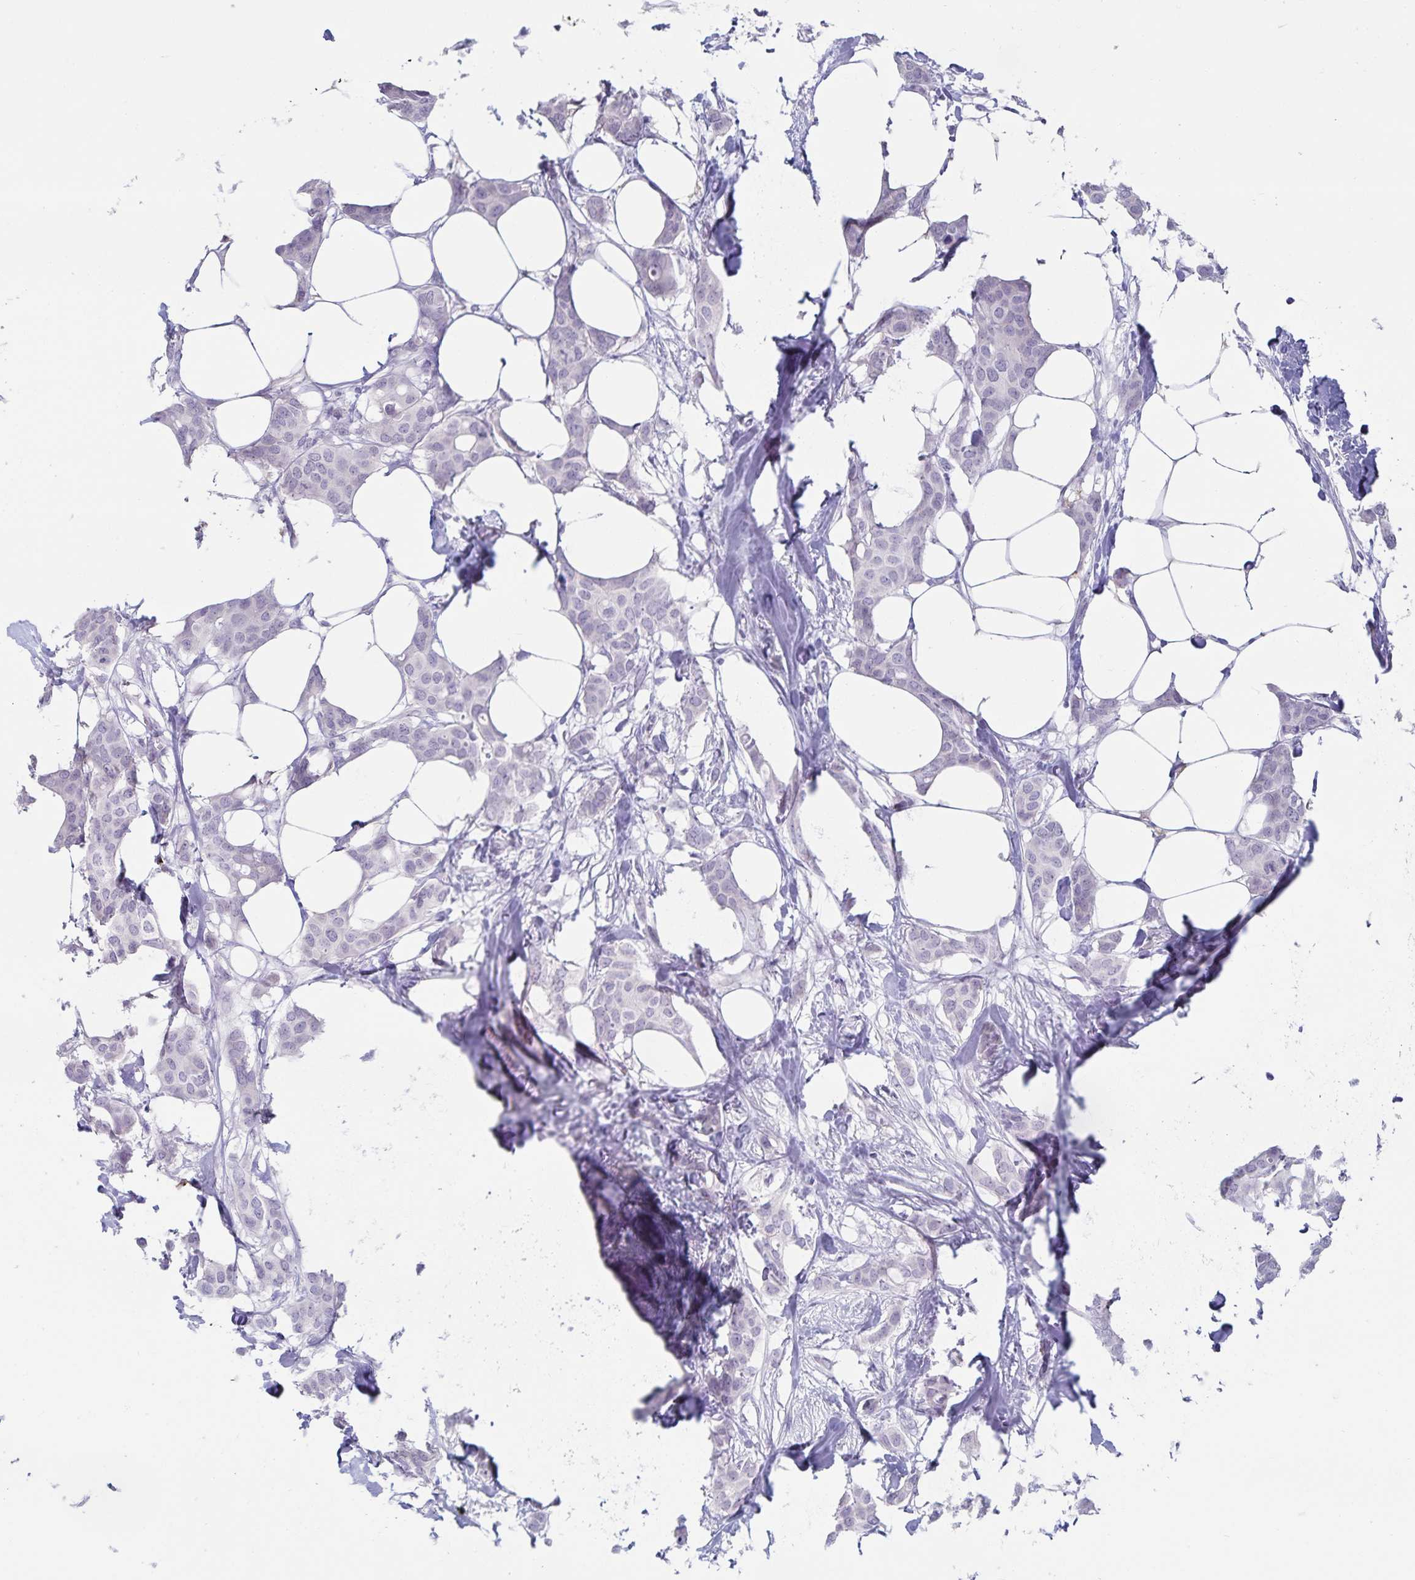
{"staining": {"intensity": "negative", "quantity": "none", "location": "none"}, "tissue": "breast cancer", "cell_type": "Tumor cells", "image_type": "cancer", "snomed": [{"axis": "morphology", "description": "Duct carcinoma"}, {"axis": "topography", "description": "Breast"}], "caption": "An immunohistochemistry (IHC) image of intraductal carcinoma (breast) is shown. There is no staining in tumor cells of intraductal carcinoma (breast). The staining is performed using DAB (3,3'-diaminobenzidine) brown chromogen with nuclei counter-stained in using hematoxylin.", "gene": "GNLY", "patient": {"sex": "female", "age": 62}}